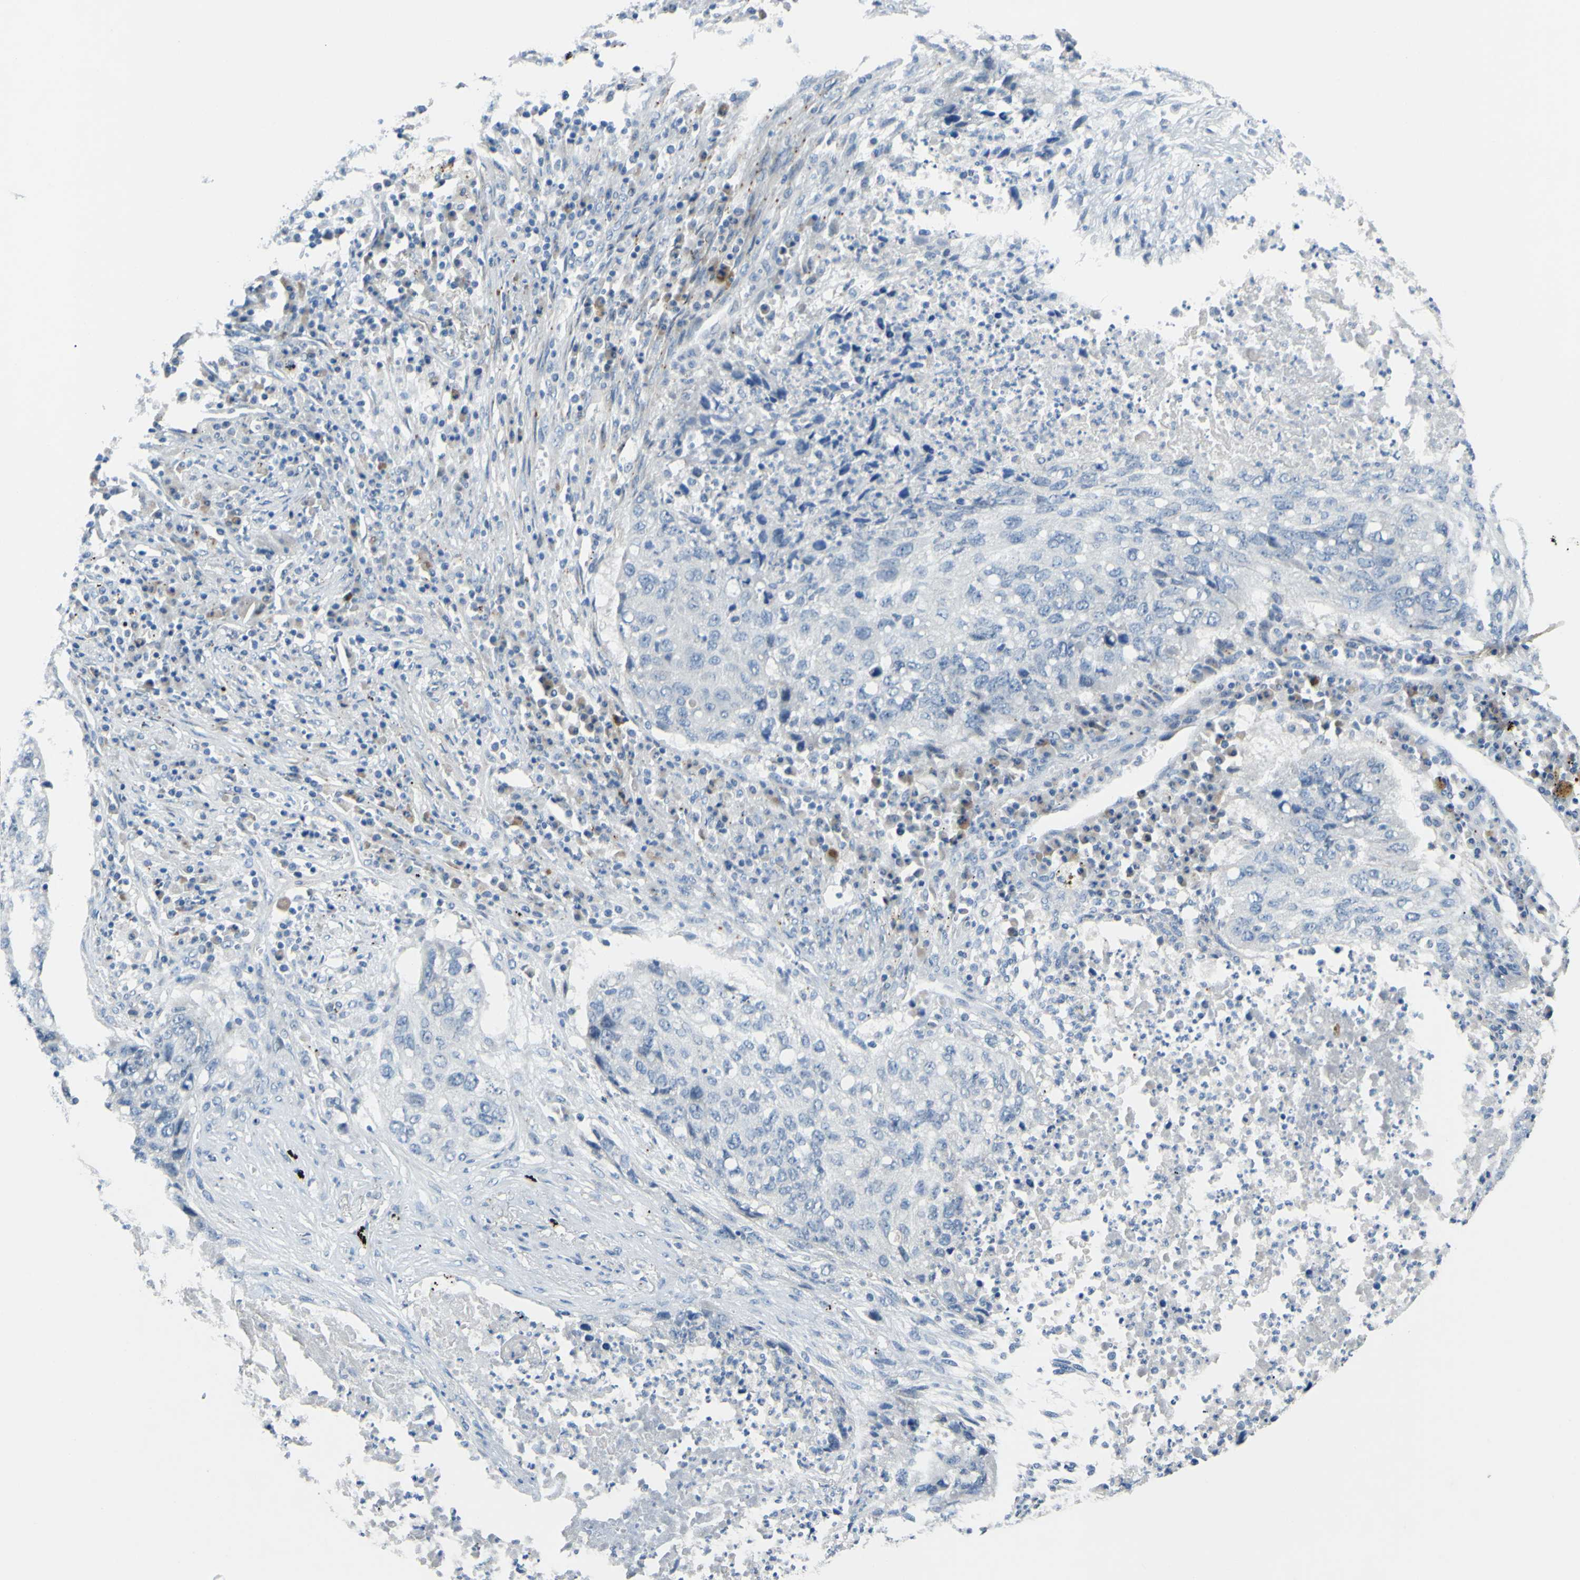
{"staining": {"intensity": "negative", "quantity": "none", "location": "none"}, "tissue": "lung cancer", "cell_type": "Tumor cells", "image_type": "cancer", "snomed": [{"axis": "morphology", "description": "Squamous cell carcinoma, NOS"}, {"axis": "topography", "description": "Lung"}], "caption": "High power microscopy image of an immunohistochemistry (IHC) micrograph of lung squamous cell carcinoma, revealing no significant staining in tumor cells.", "gene": "ARHGAP1", "patient": {"sex": "female", "age": 63}}